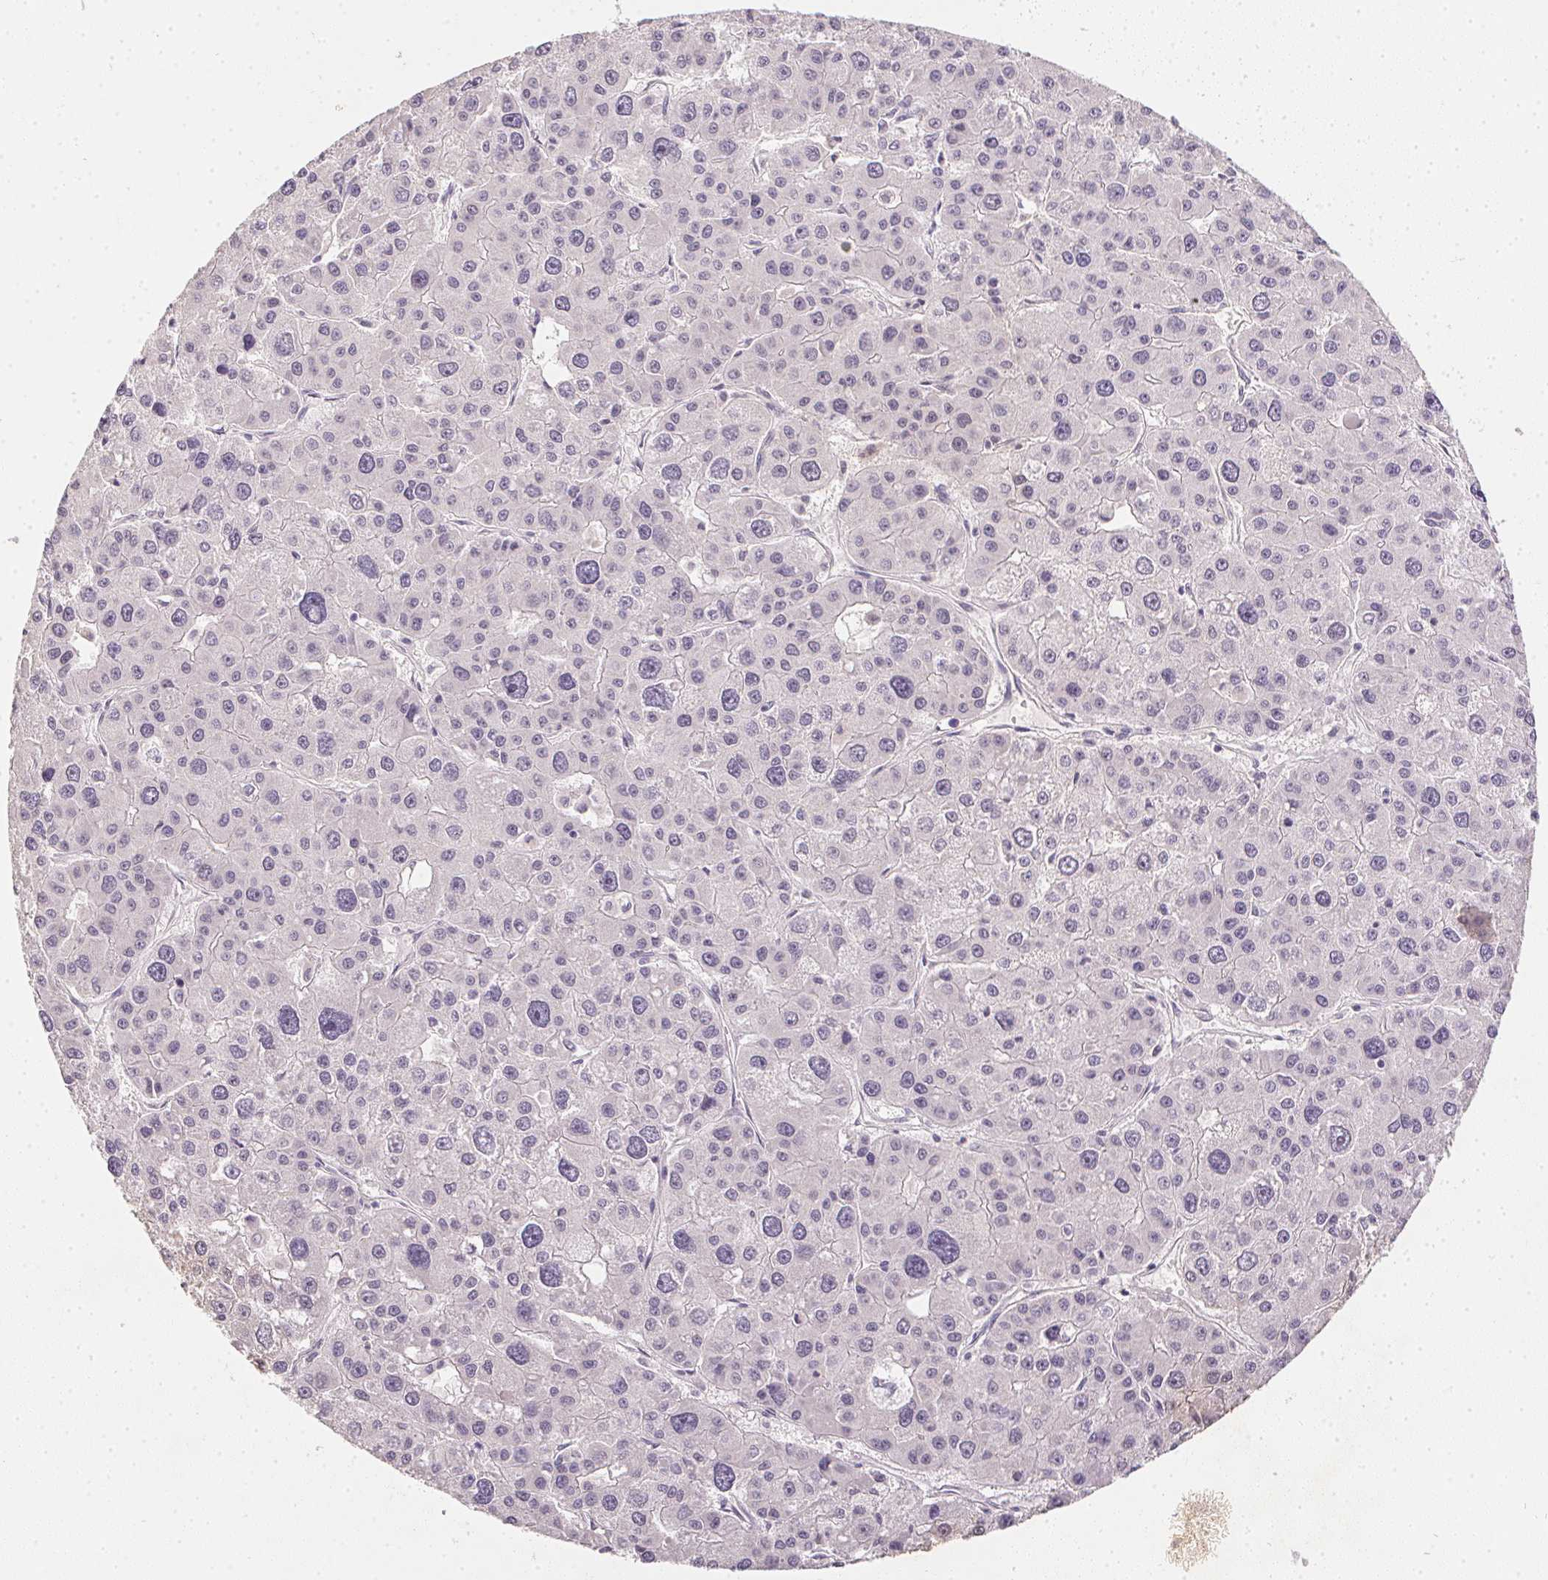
{"staining": {"intensity": "negative", "quantity": "none", "location": "none"}, "tissue": "liver cancer", "cell_type": "Tumor cells", "image_type": "cancer", "snomed": [{"axis": "morphology", "description": "Carcinoma, Hepatocellular, NOS"}, {"axis": "topography", "description": "Liver"}], "caption": "Immunohistochemistry image of human liver cancer (hepatocellular carcinoma) stained for a protein (brown), which displays no positivity in tumor cells.", "gene": "PPY", "patient": {"sex": "male", "age": 73}}